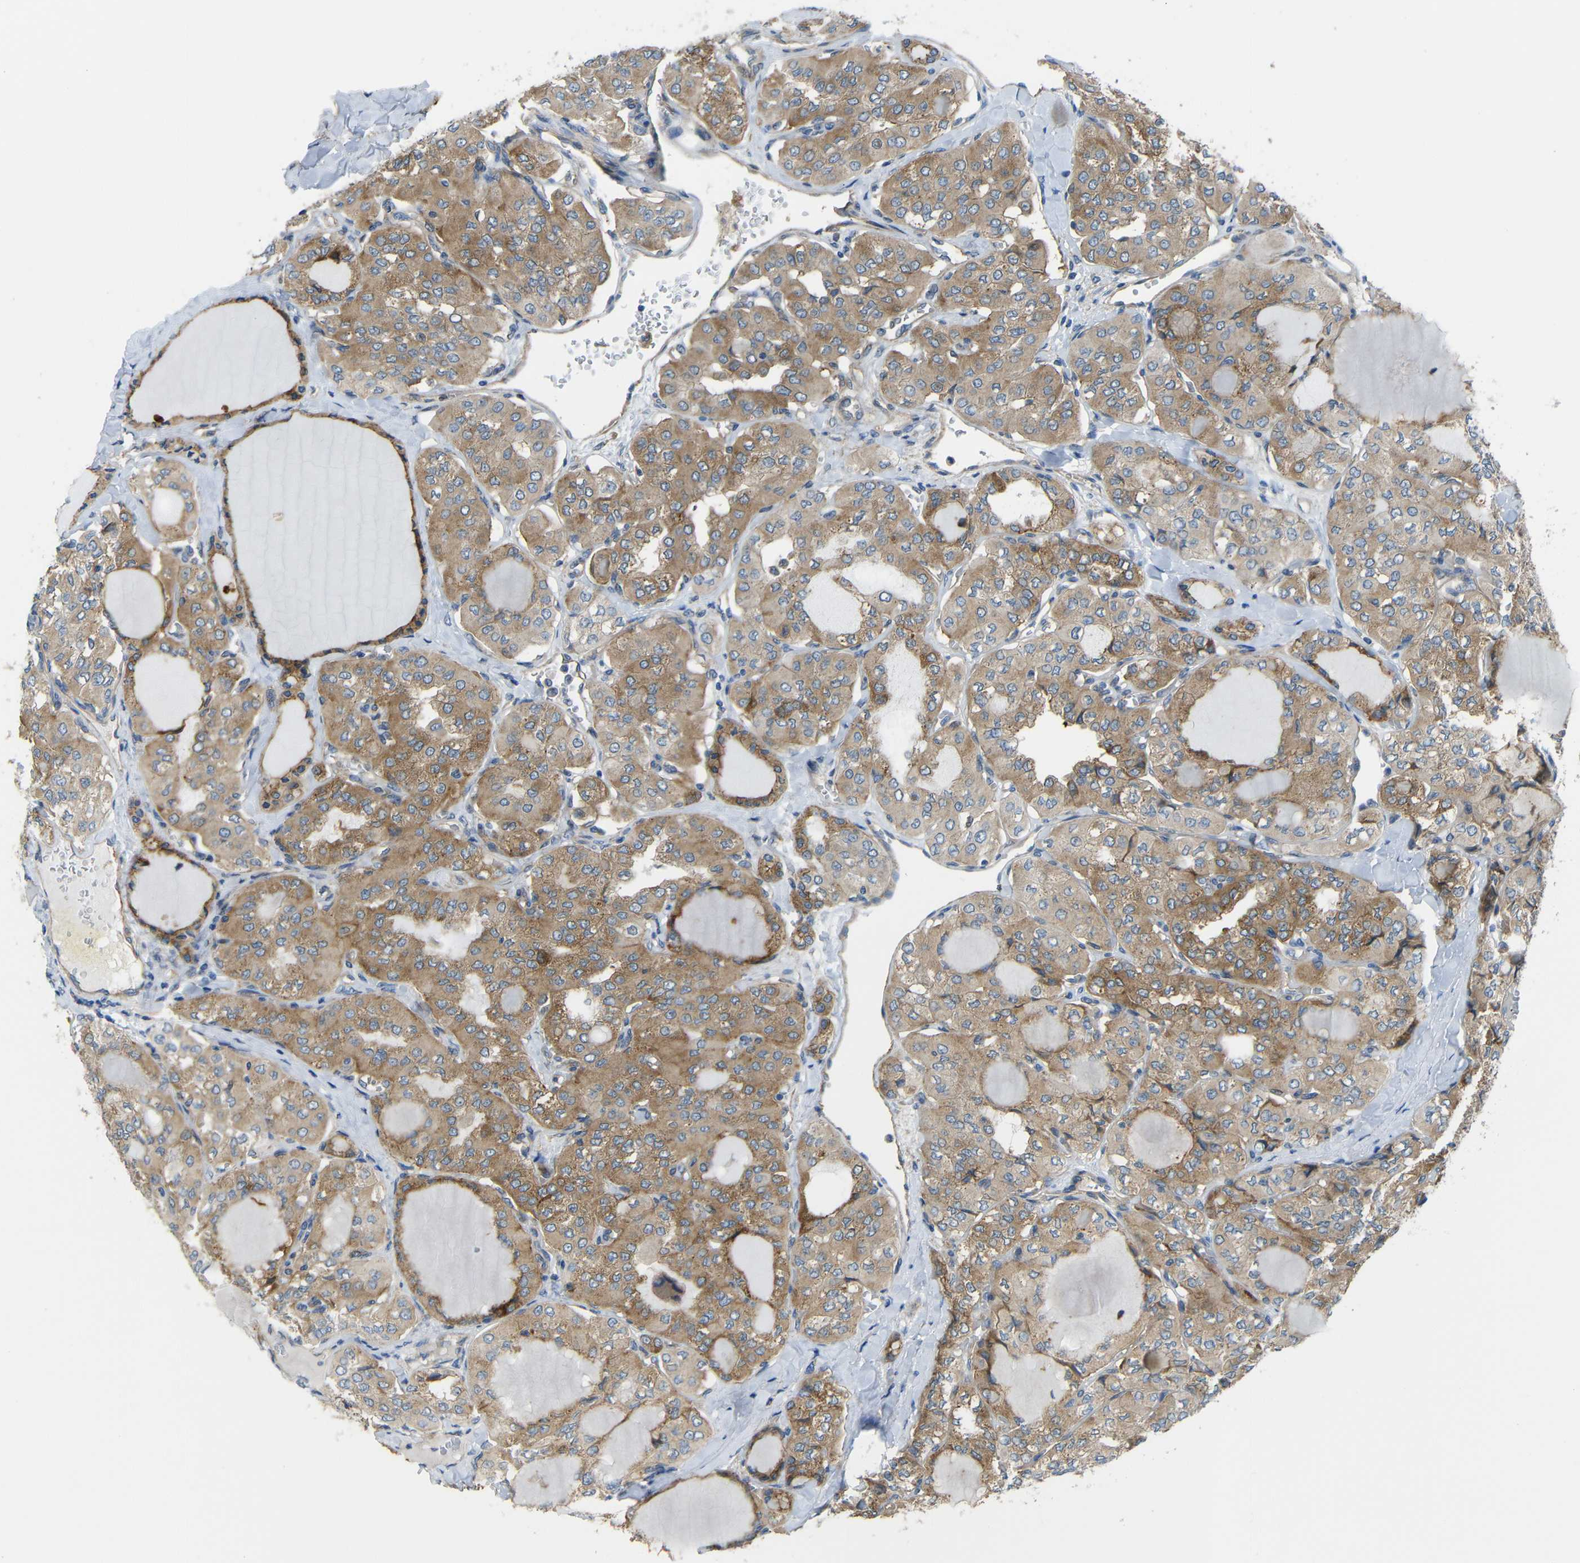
{"staining": {"intensity": "moderate", "quantity": ">75%", "location": "cytoplasmic/membranous"}, "tissue": "thyroid cancer", "cell_type": "Tumor cells", "image_type": "cancer", "snomed": [{"axis": "morphology", "description": "Papillary adenocarcinoma, NOS"}, {"axis": "topography", "description": "Thyroid gland"}], "caption": "Immunohistochemistry photomicrograph of neoplastic tissue: thyroid papillary adenocarcinoma stained using immunohistochemistry (IHC) displays medium levels of moderate protein expression localized specifically in the cytoplasmic/membranous of tumor cells, appearing as a cytoplasmic/membranous brown color.", "gene": "SYPL1", "patient": {"sex": "male", "age": 20}}